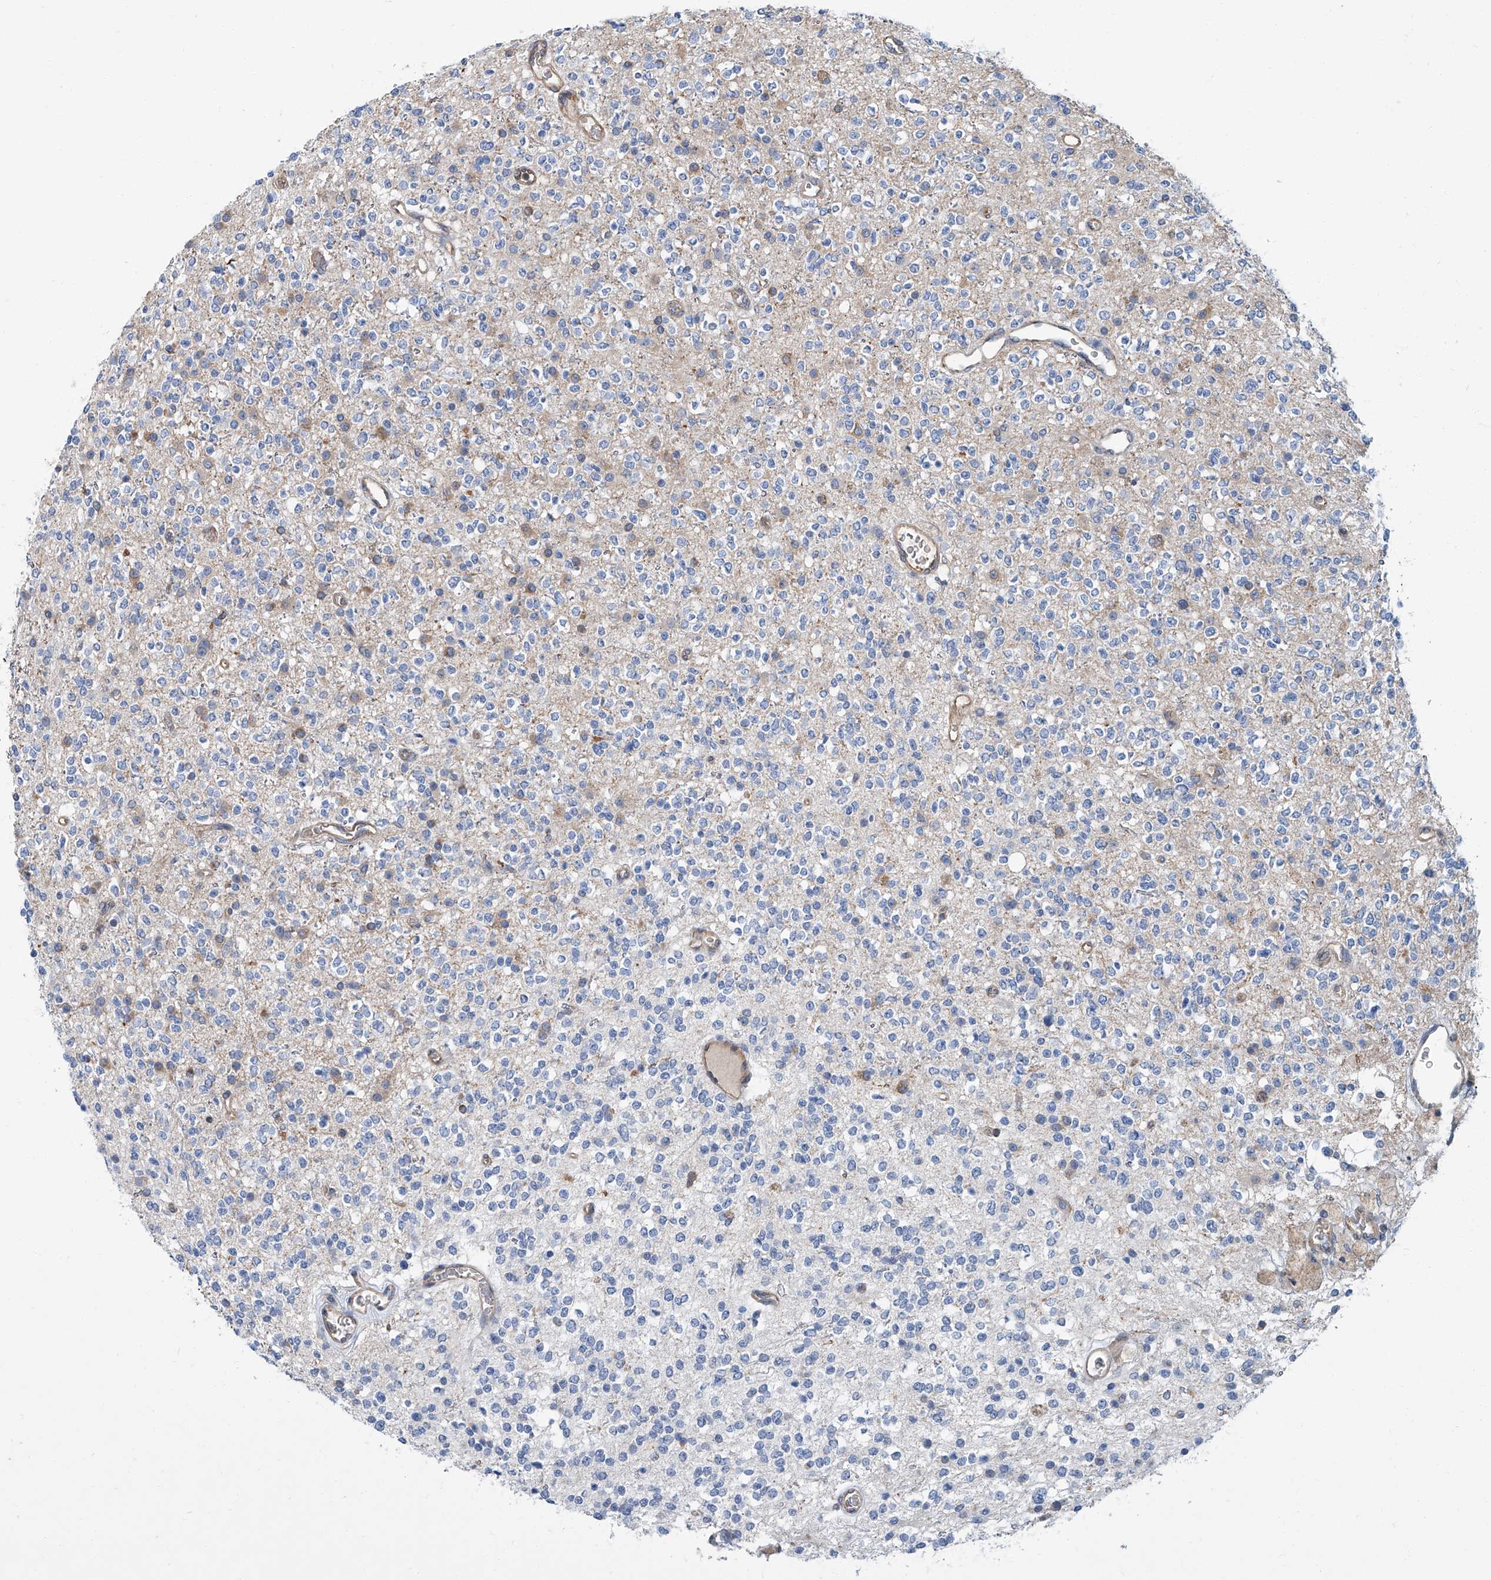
{"staining": {"intensity": "negative", "quantity": "none", "location": "none"}, "tissue": "glioma", "cell_type": "Tumor cells", "image_type": "cancer", "snomed": [{"axis": "morphology", "description": "Glioma, malignant, High grade"}, {"axis": "topography", "description": "Brain"}], "caption": "A high-resolution histopathology image shows IHC staining of malignant glioma (high-grade), which reveals no significant staining in tumor cells. (IHC, brightfield microscopy, high magnification).", "gene": "PSMB10", "patient": {"sex": "male", "age": 34}}